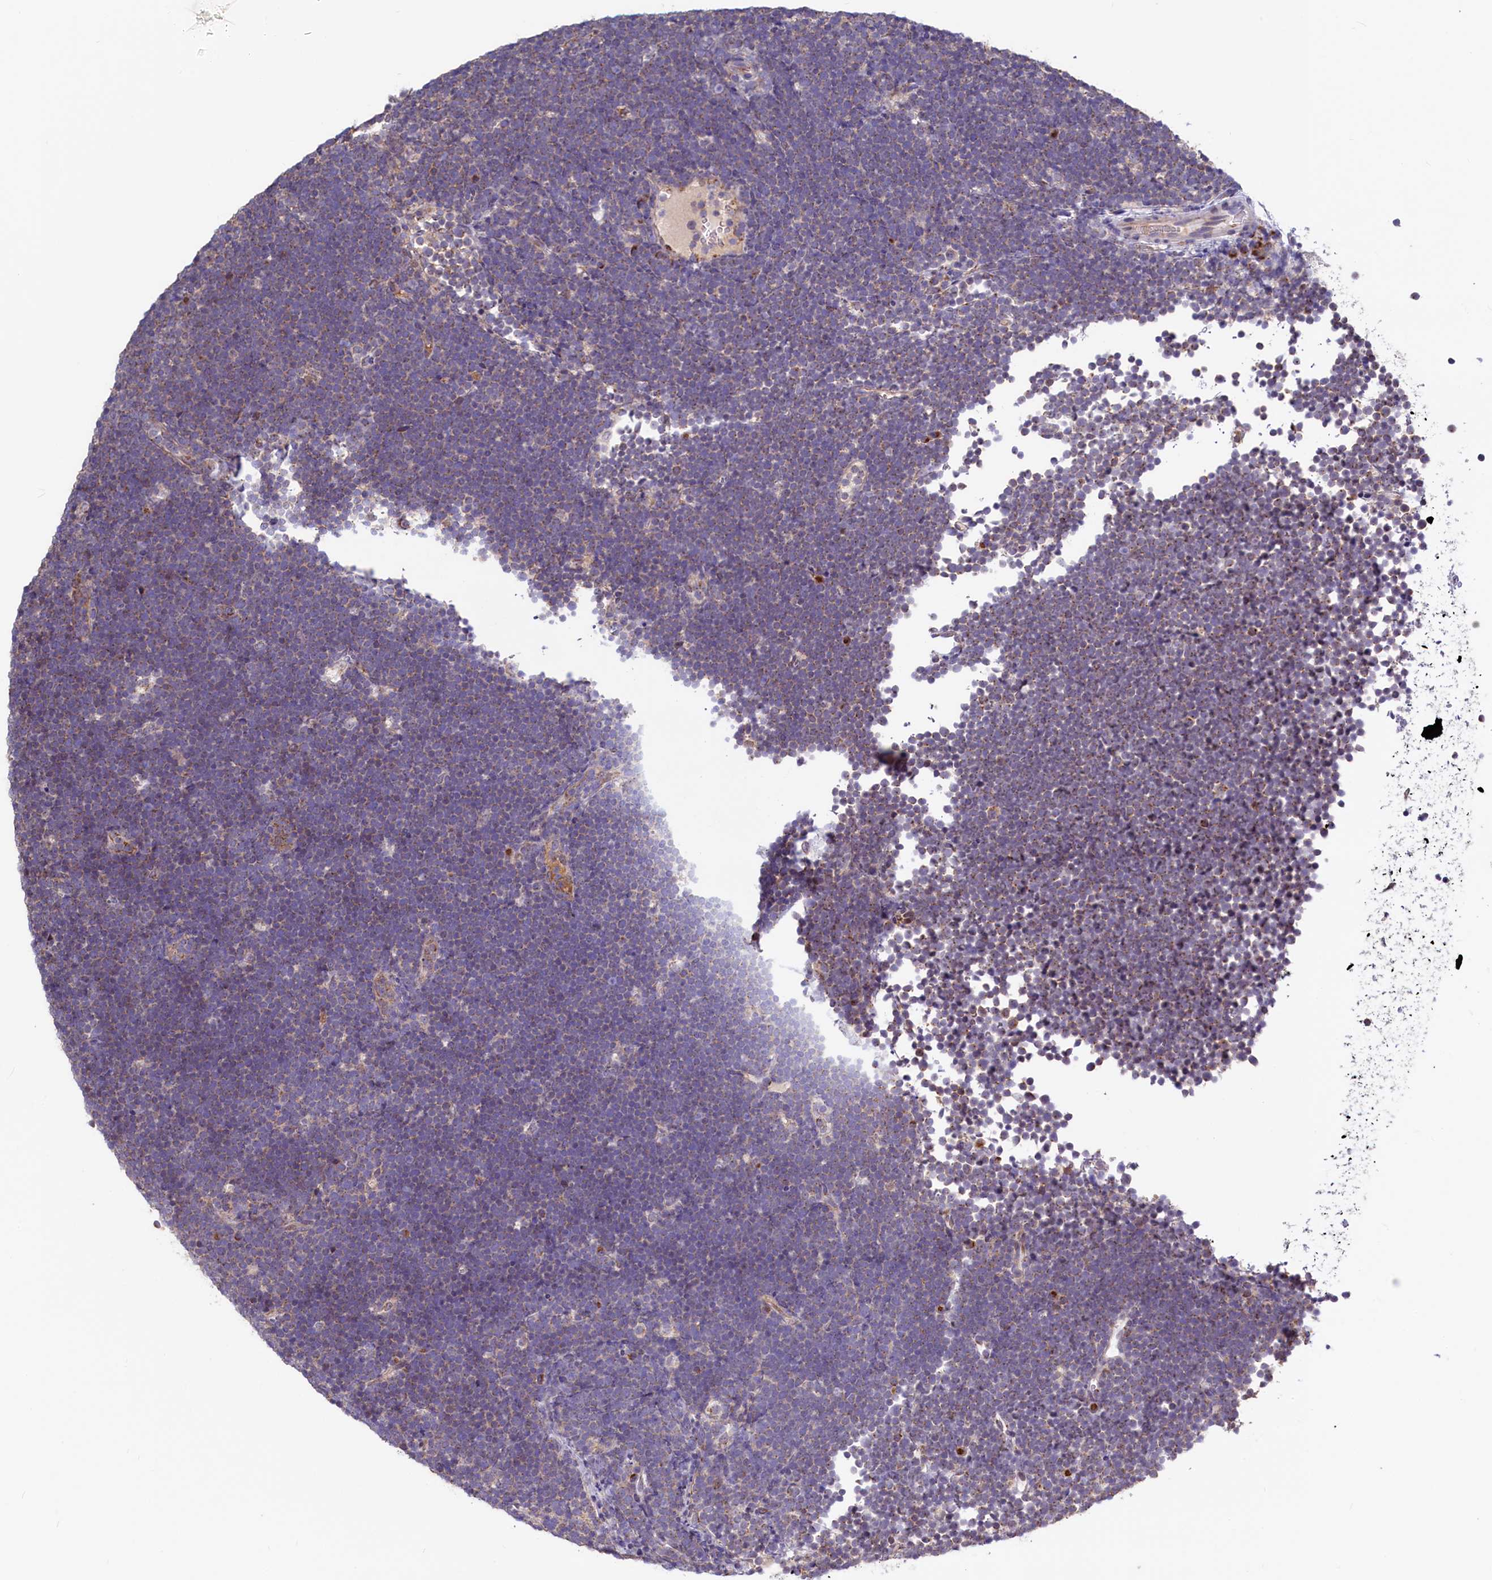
{"staining": {"intensity": "negative", "quantity": "none", "location": "none"}, "tissue": "lymphoma", "cell_type": "Tumor cells", "image_type": "cancer", "snomed": [{"axis": "morphology", "description": "Malignant lymphoma, non-Hodgkin's type, High grade"}, {"axis": "topography", "description": "Lymph node"}], "caption": "DAB immunohistochemical staining of human lymphoma demonstrates no significant staining in tumor cells.", "gene": "SEC24C", "patient": {"sex": "male", "age": 13}}